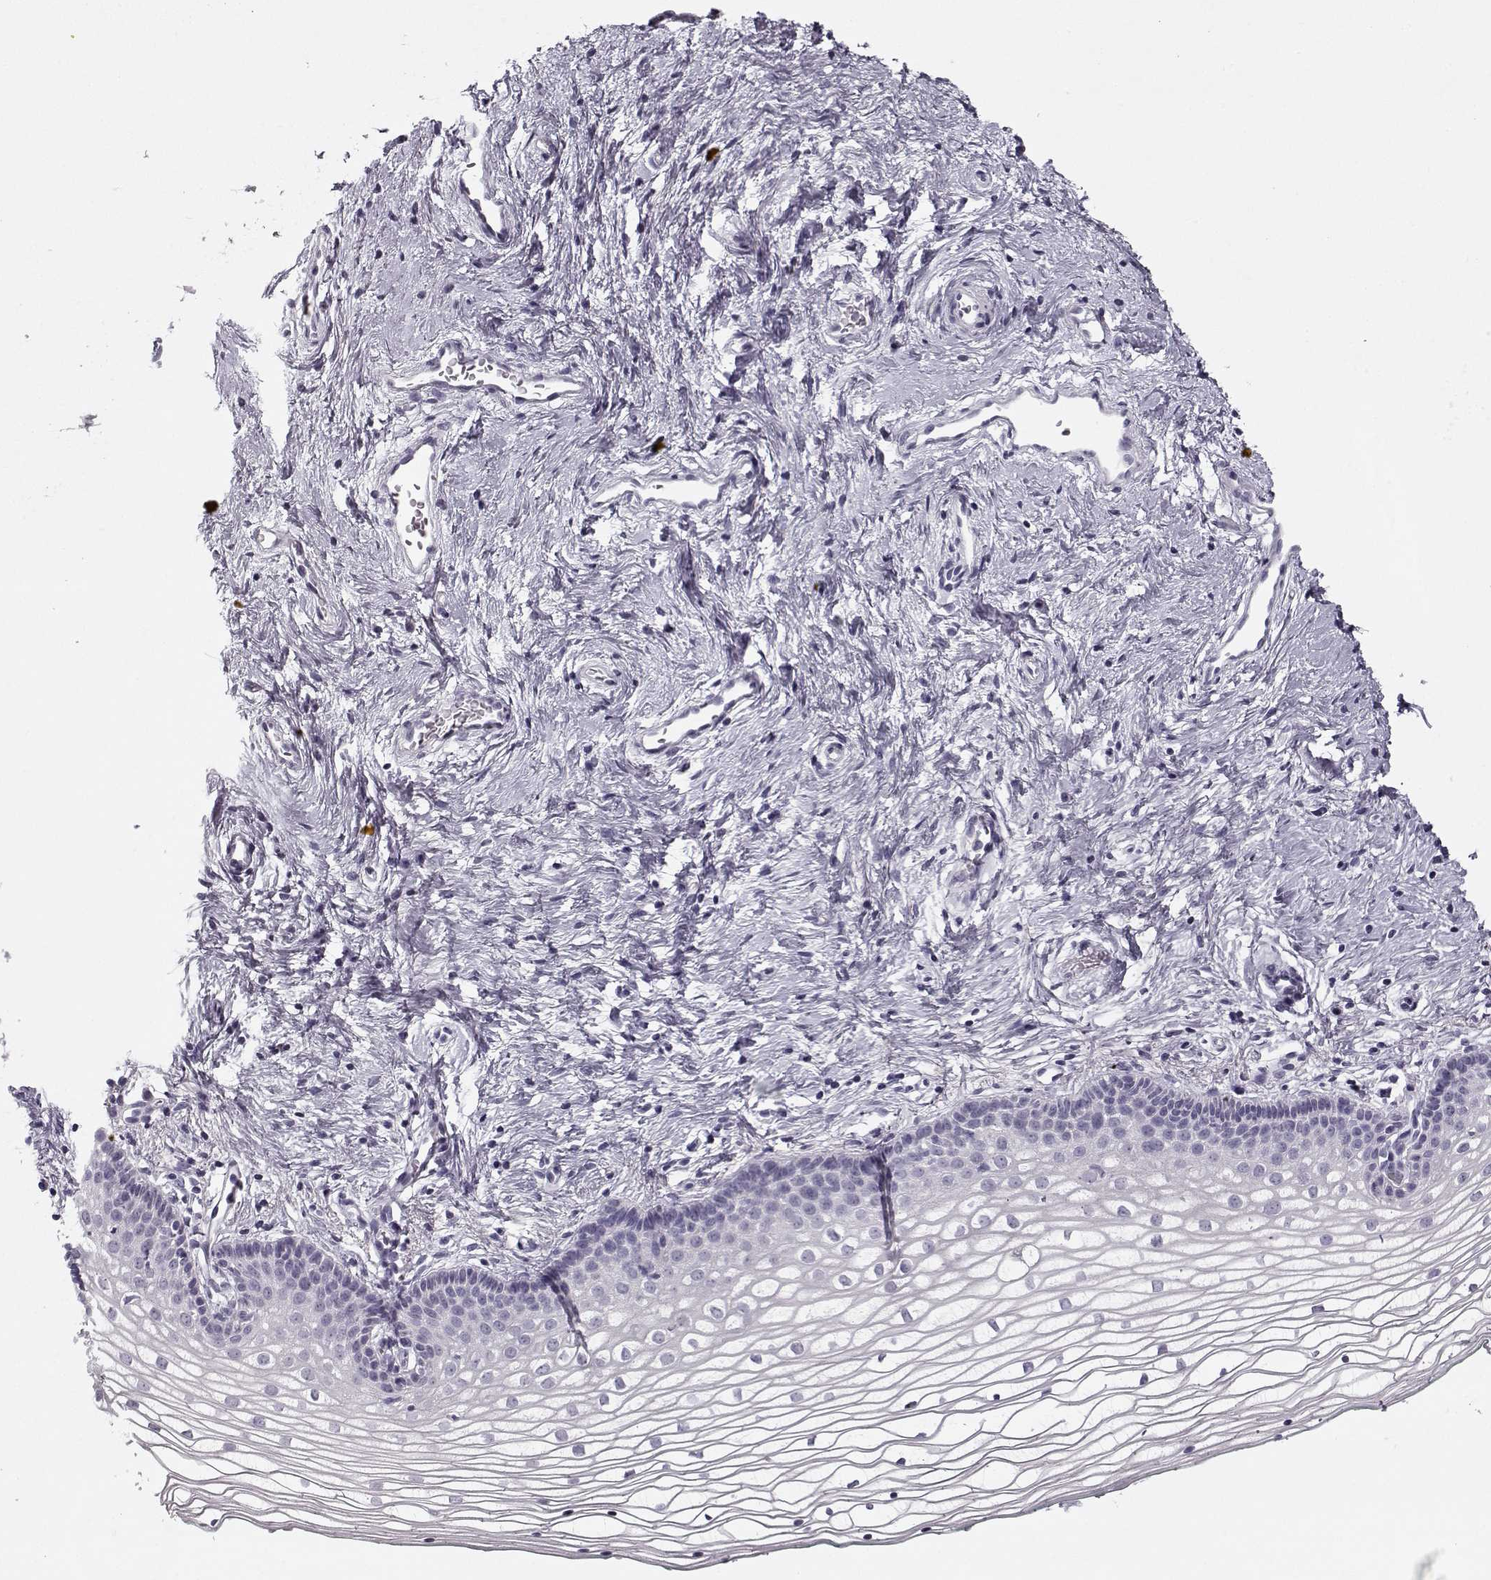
{"staining": {"intensity": "negative", "quantity": "none", "location": "none"}, "tissue": "vagina", "cell_type": "Squamous epithelial cells", "image_type": "normal", "snomed": [{"axis": "morphology", "description": "Normal tissue, NOS"}, {"axis": "topography", "description": "Vagina"}], "caption": "A histopathology image of vagina stained for a protein reveals no brown staining in squamous epithelial cells. Brightfield microscopy of immunohistochemistry (IHC) stained with DAB (brown) and hematoxylin (blue), captured at high magnification.", "gene": "PNMT", "patient": {"sex": "female", "age": 36}}